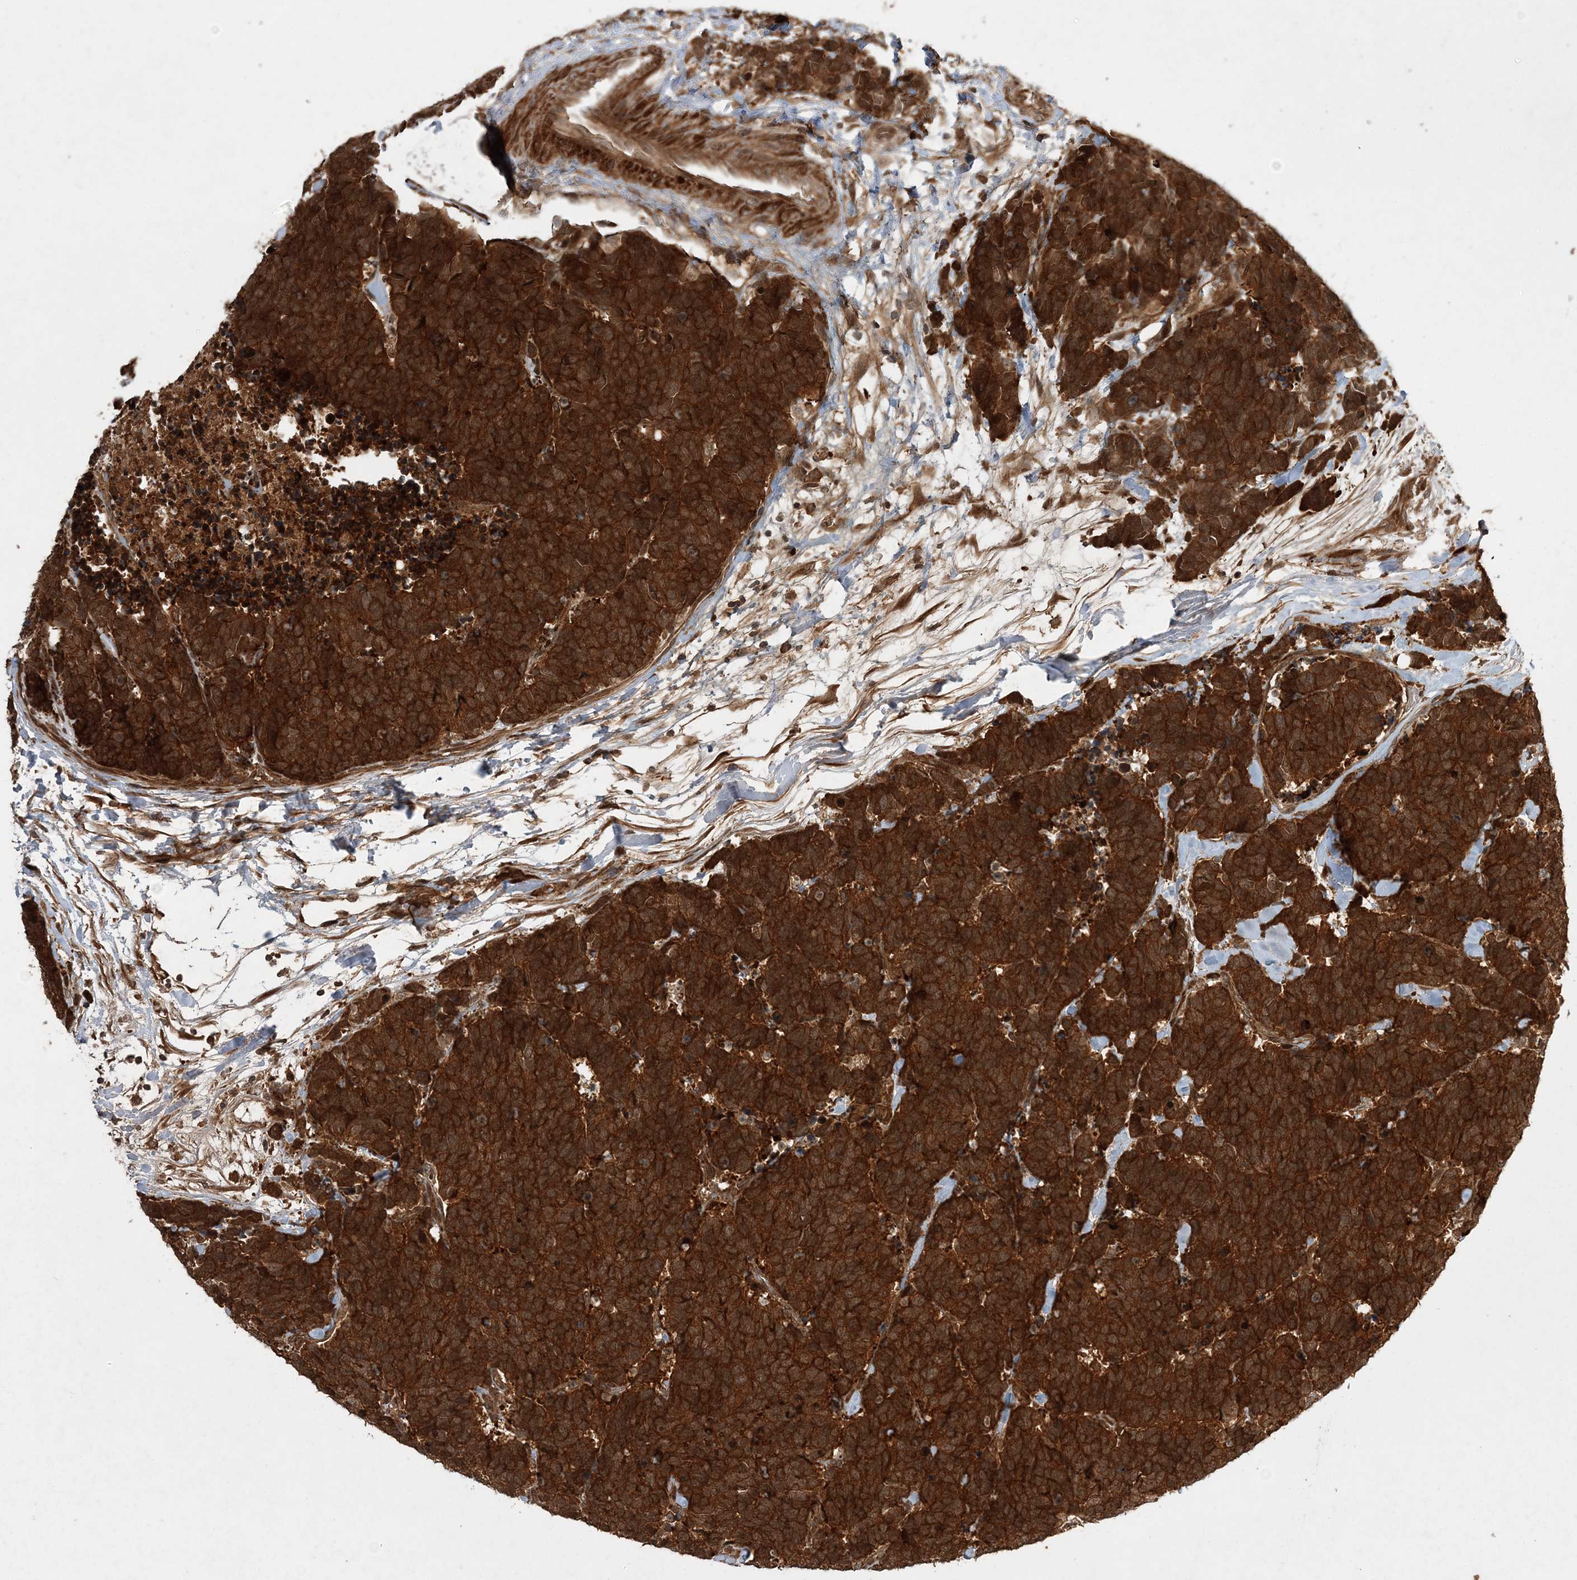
{"staining": {"intensity": "strong", "quantity": ">75%", "location": "cytoplasmic/membranous"}, "tissue": "carcinoid", "cell_type": "Tumor cells", "image_type": "cancer", "snomed": [{"axis": "morphology", "description": "Carcinoma, NOS"}, {"axis": "morphology", "description": "Carcinoid, malignant, NOS"}, {"axis": "topography", "description": "Urinary bladder"}], "caption": "A micrograph showing strong cytoplasmic/membranous positivity in approximately >75% of tumor cells in carcinoma, as visualized by brown immunohistochemical staining.", "gene": "UBTD2", "patient": {"sex": "male", "age": 57}}